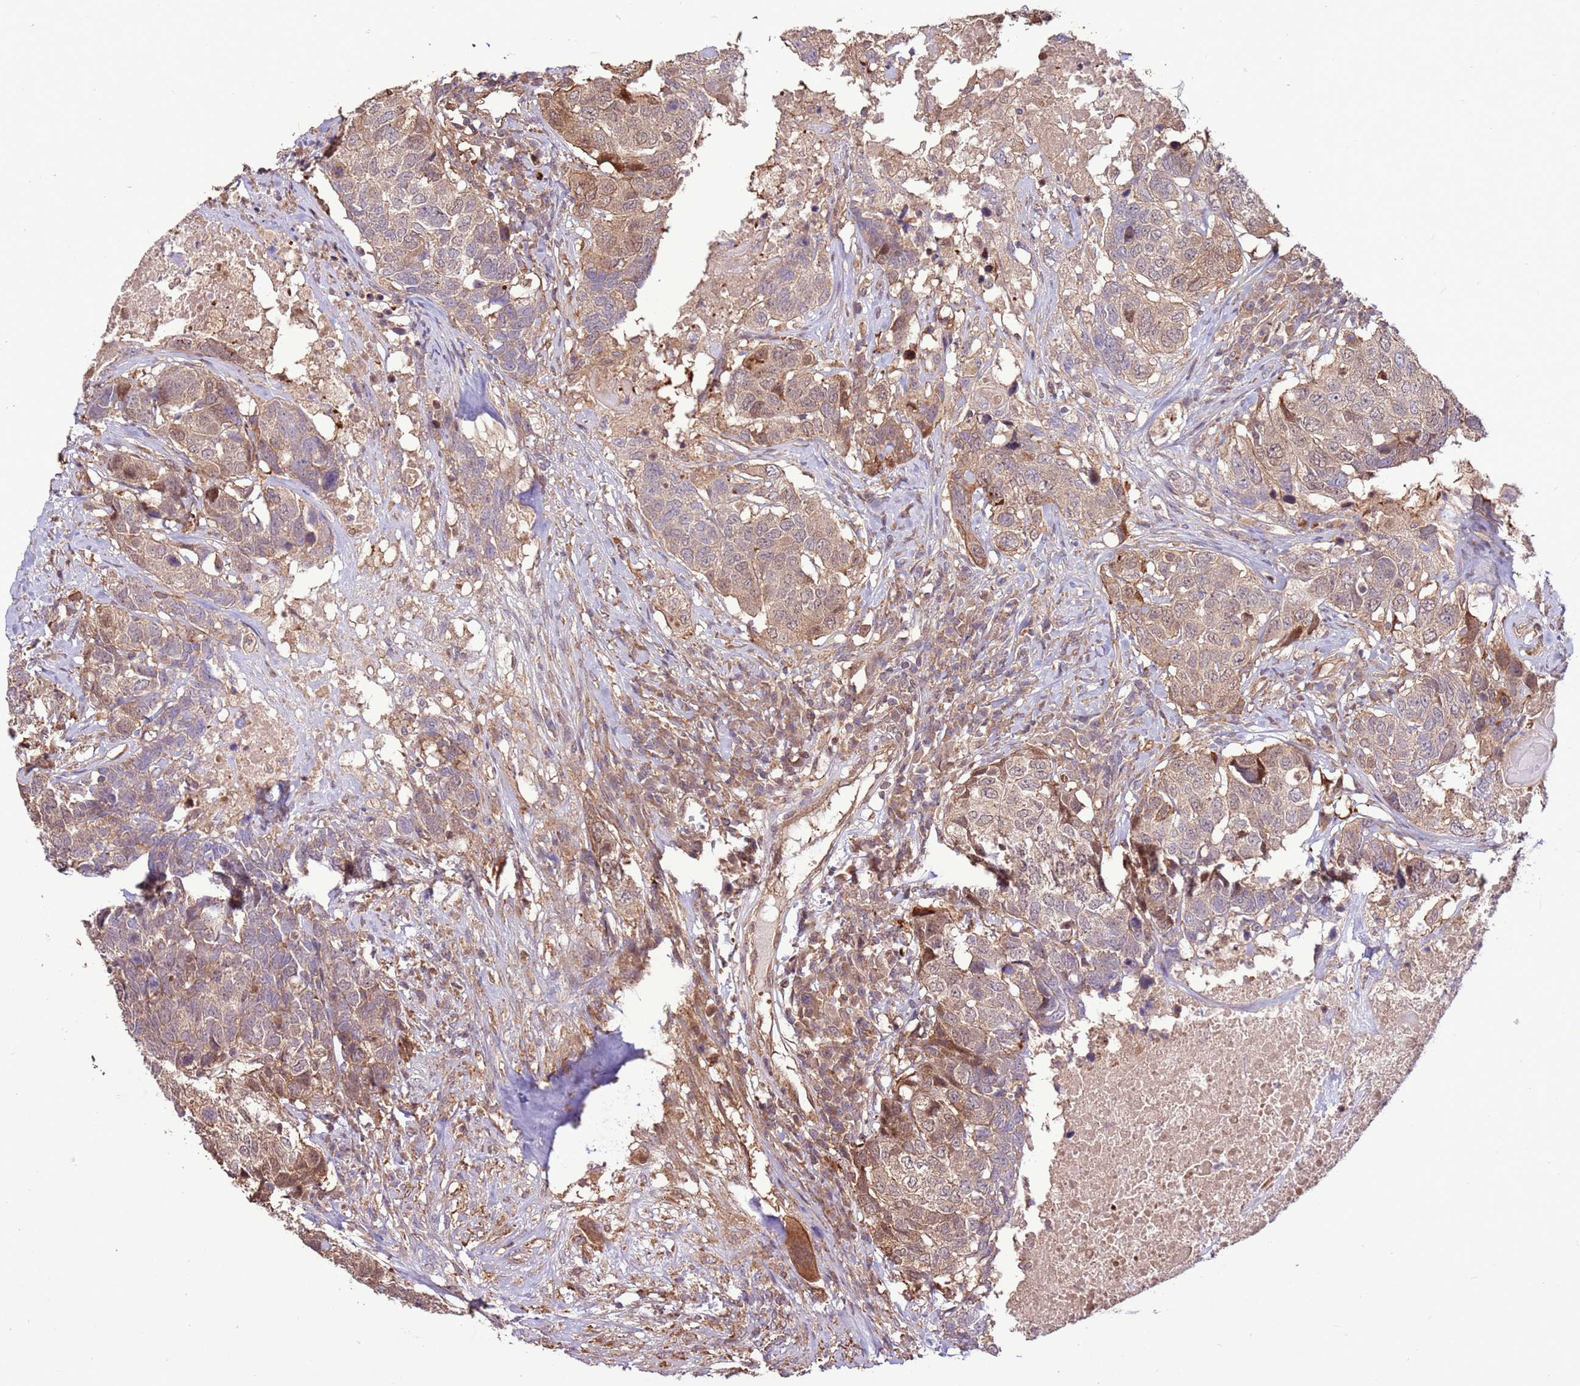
{"staining": {"intensity": "weak", "quantity": "<25%", "location": "cytoplasmic/membranous,nuclear"}, "tissue": "head and neck cancer", "cell_type": "Tumor cells", "image_type": "cancer", "snomed": [{"axis": "morphology", "description": "Squamous cell carcinoma, NOS"}, {"axis": "topography", "description": "Head-Neck"}], "caption": "There is no significant expression in tumor cells of head and neck cancer (squamous cell carcinoma).", "gene": "CCDC112", "patient": {"sex": "male", "age": 66}}